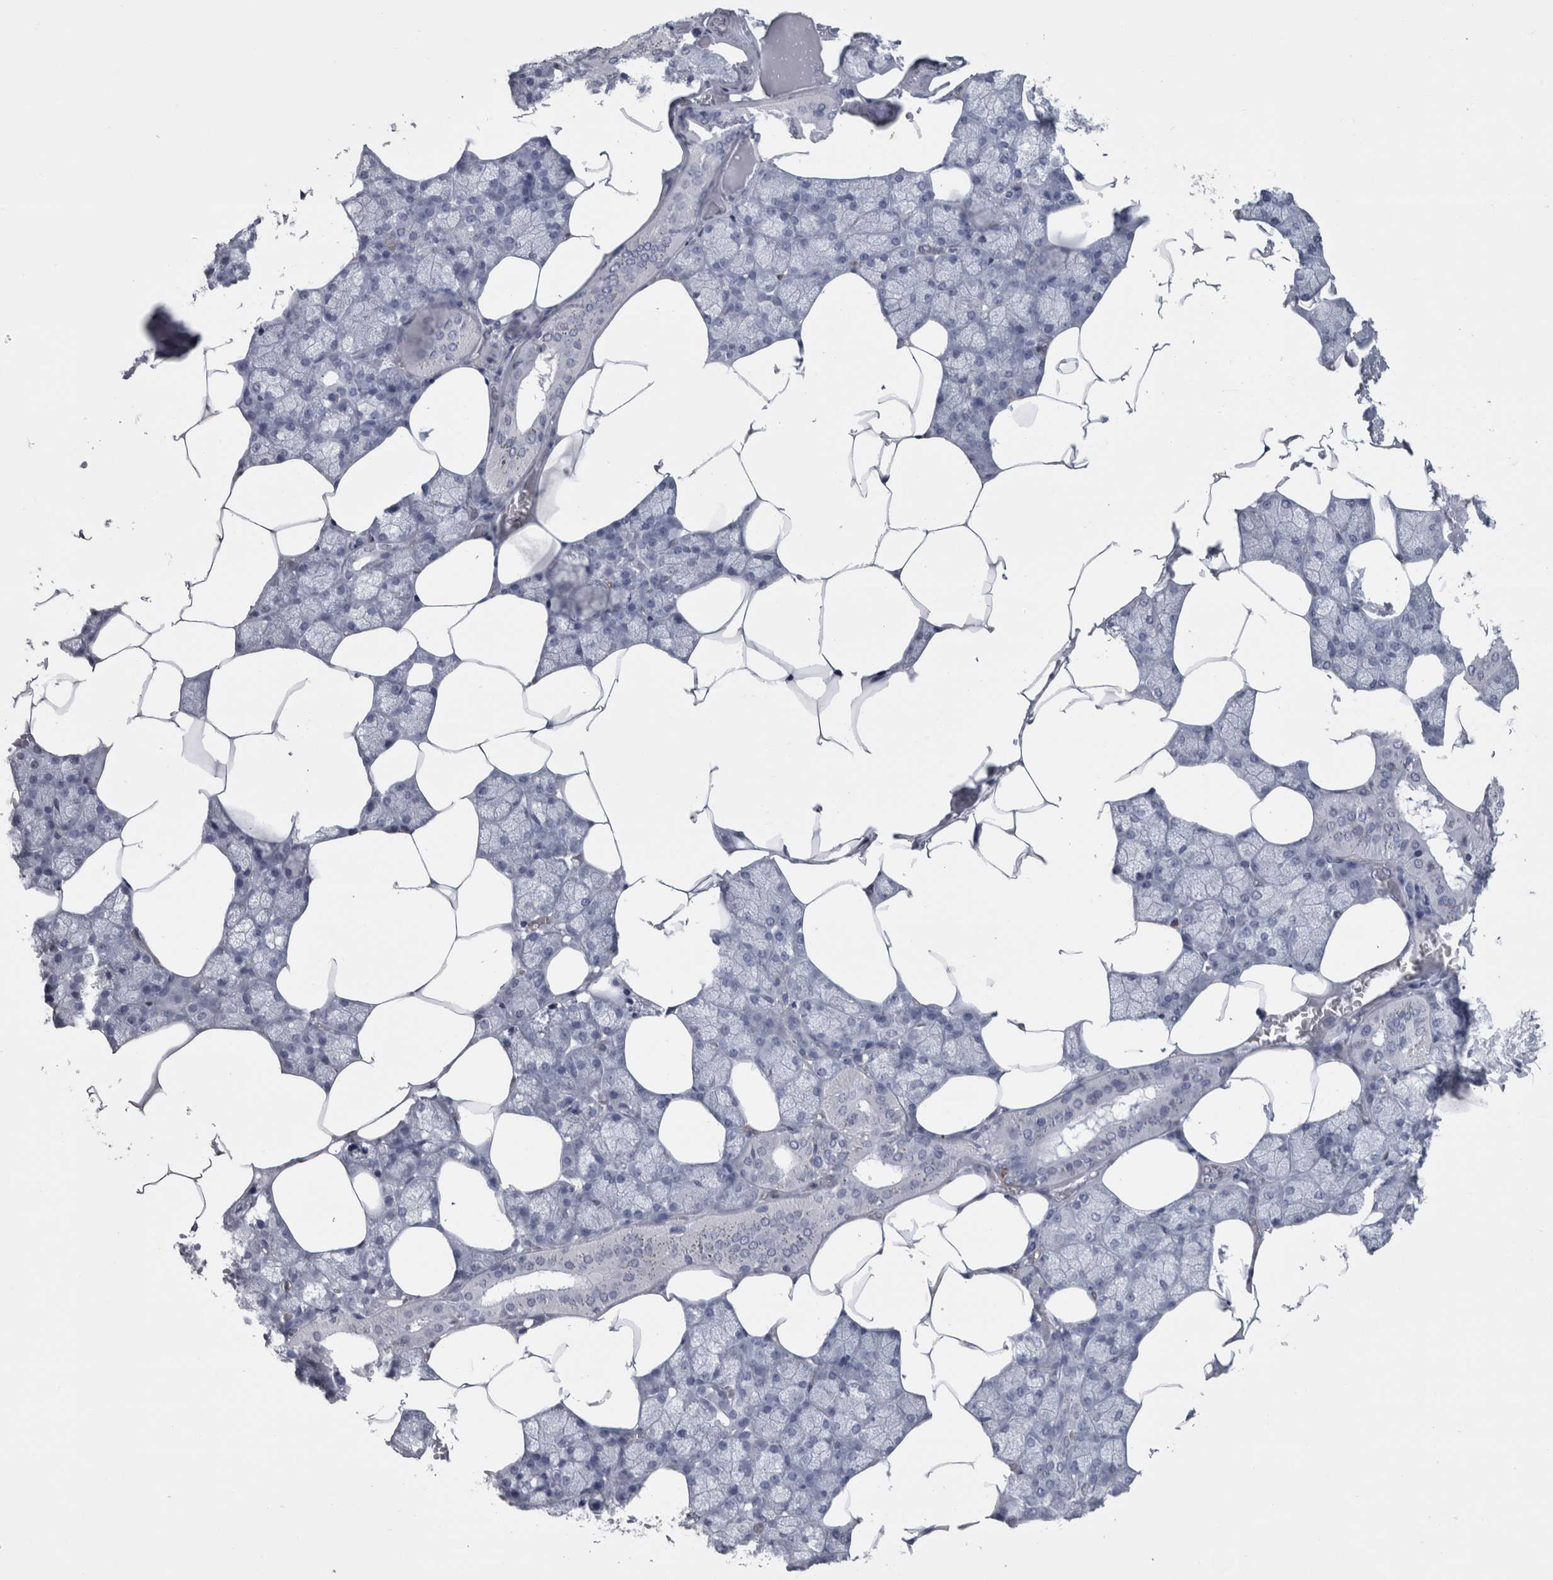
{"staining": {"intensity": "negative", "quantity": "none", "location": "none"}, "tissue": "salivary gland", "cell_type": "Glandular cells", "image_type": "normal", "snomed": [{"axis": "morphology", "description": "Normal tissue, NOS"}, {"axis": "topography", "description": "Salivary gland"}], "caption": "Image shows no significant protein expression in glandular cells of benign salivary gland.", "gene": "VWDE", "patient": {"sex": "male", "age": 62}}